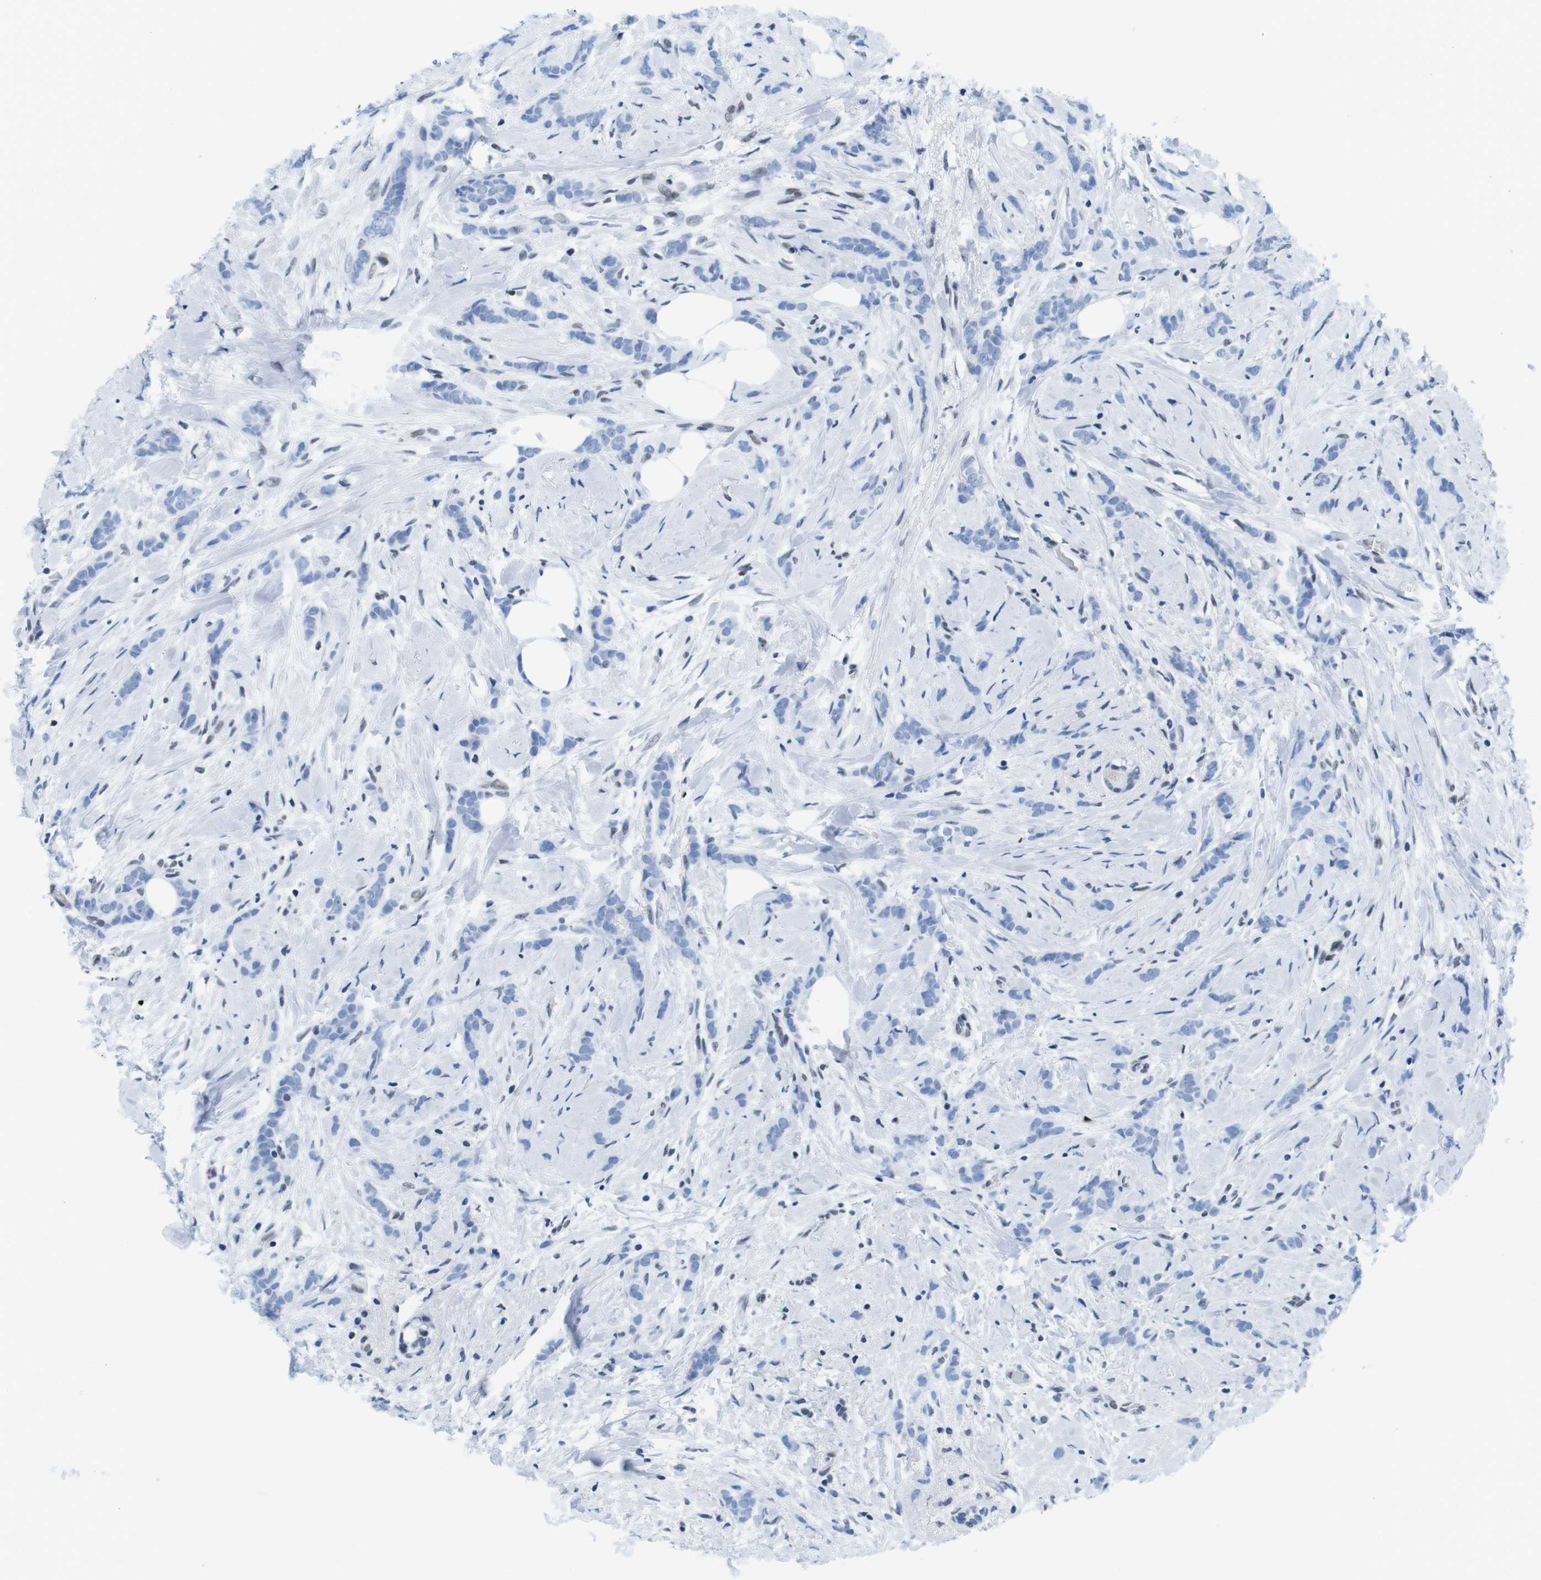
{"staining": {"intensity": "negative", "quantity": "none", "location": "none"}, "tissue": "breast cancer", "cell_type": "Tumor cells", "image_type": "cancer", "snomed": [{"axis": "morphology", "description": "Lobular carcinoma, in situ"}, {"axis": "morphology", "description": "Lobular carcinoma"}, {"axis": "topography", "description": "Breast"}], "caption": "DAB (3,3'-diaminobenzidine) immunohistochemical staining of breast lobular carcinoma shows no significant positivity in tumor cells.", "gene": "IFI16", "patient": {"sex": "female", "age": 41}}